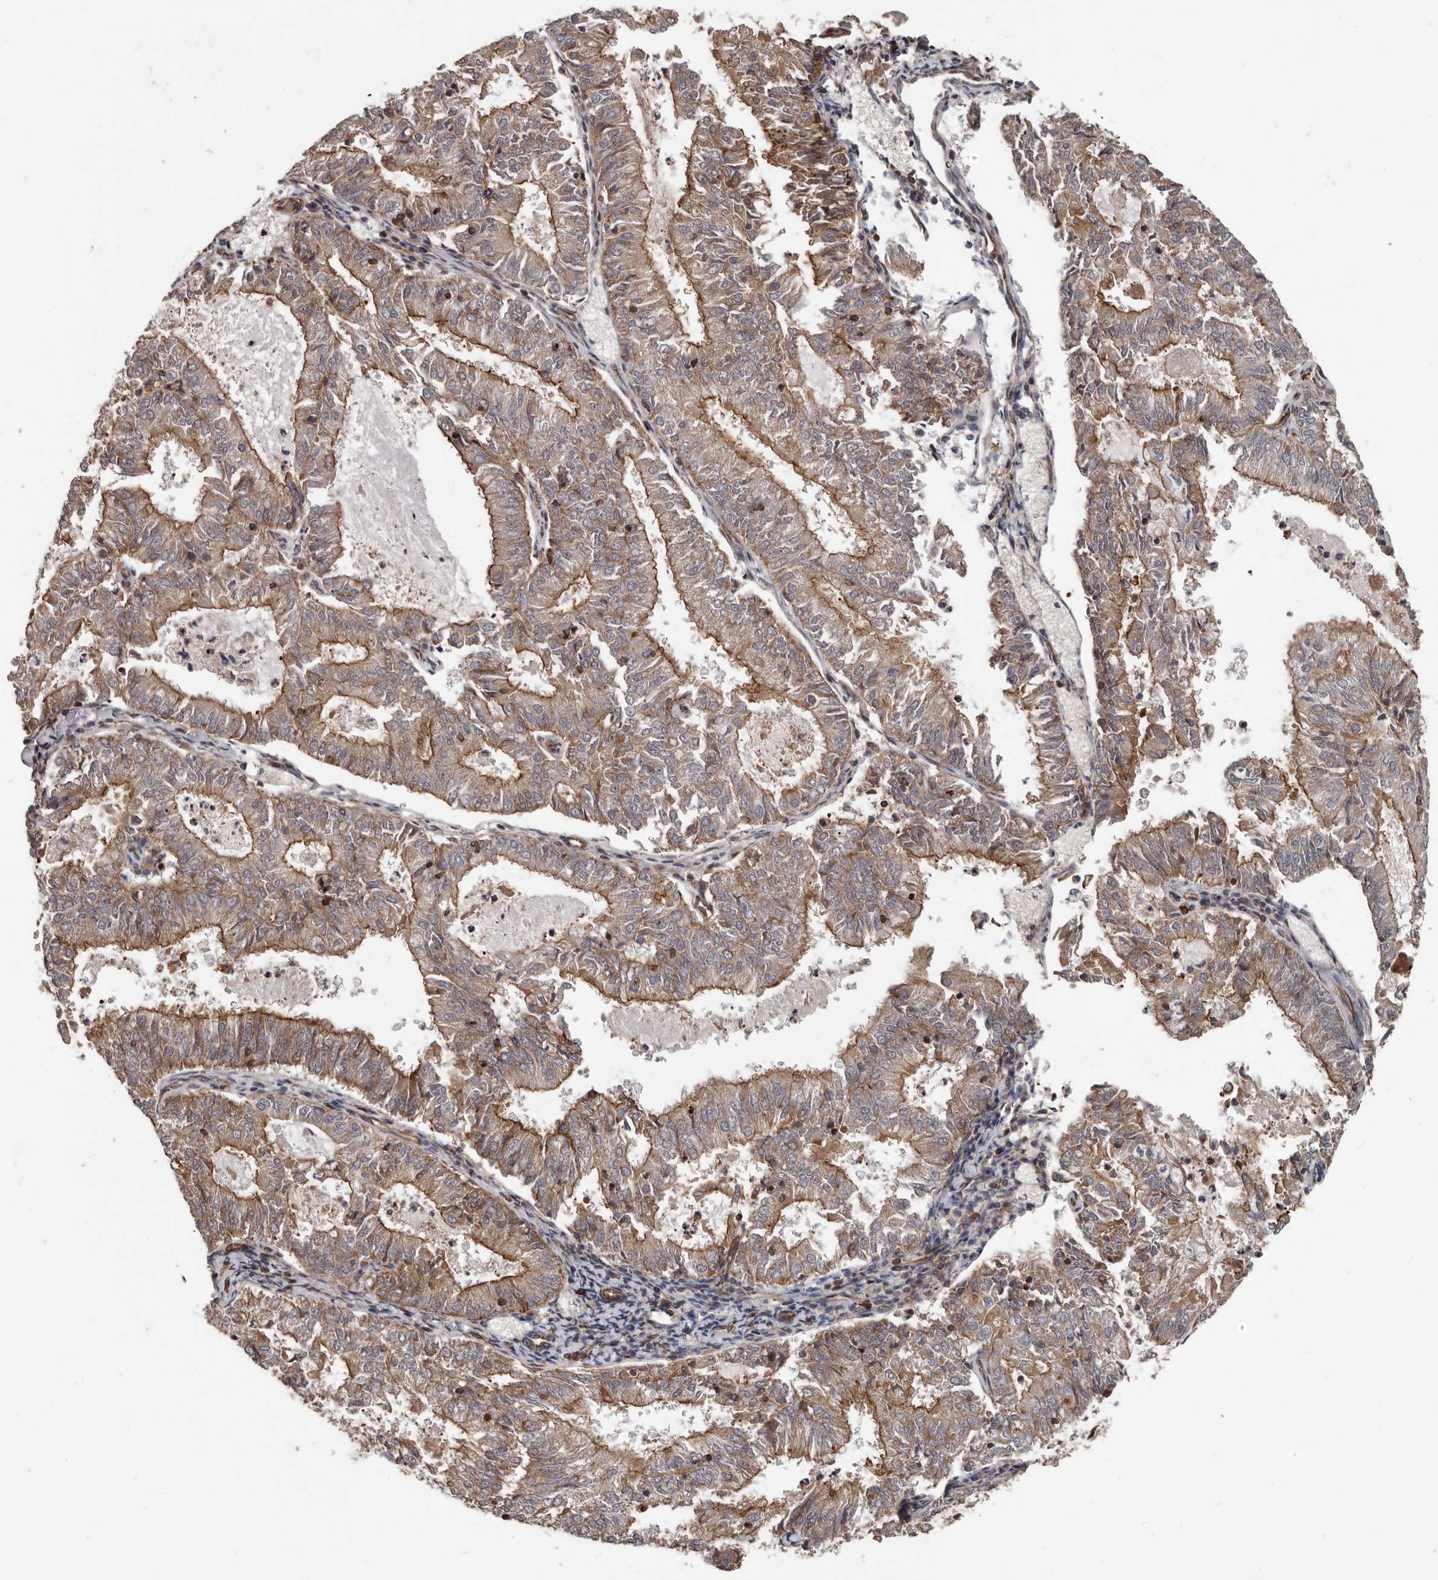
{"staining": {"intensity": "moderate", "quantity": ">75%", "location": "cytoplasmic/membranous"}, "tissue": "endometrial cancer", "cell_type": "Tumor cells", "image_type": "cancer", "snomed": [{"axis": "morphology", "description": "Adenocarcinoma, NOS"}, {"axis": "topography", "description": "Endometrium"}], "caption": "Immunohistochemical staining of adenocarcinoma (endometrial) shows medium levels of moderate cytoplasmic/membranous protein positivity in about >75% of tumor cells. (Stains: DAB (3,3'-diaminobenzidine) in brown, nuclei in blue, Microscopy: brightfield microscopy at high magnification).", "gene": "PNRC2", "patient": {"sex": "female", "age": 57}}